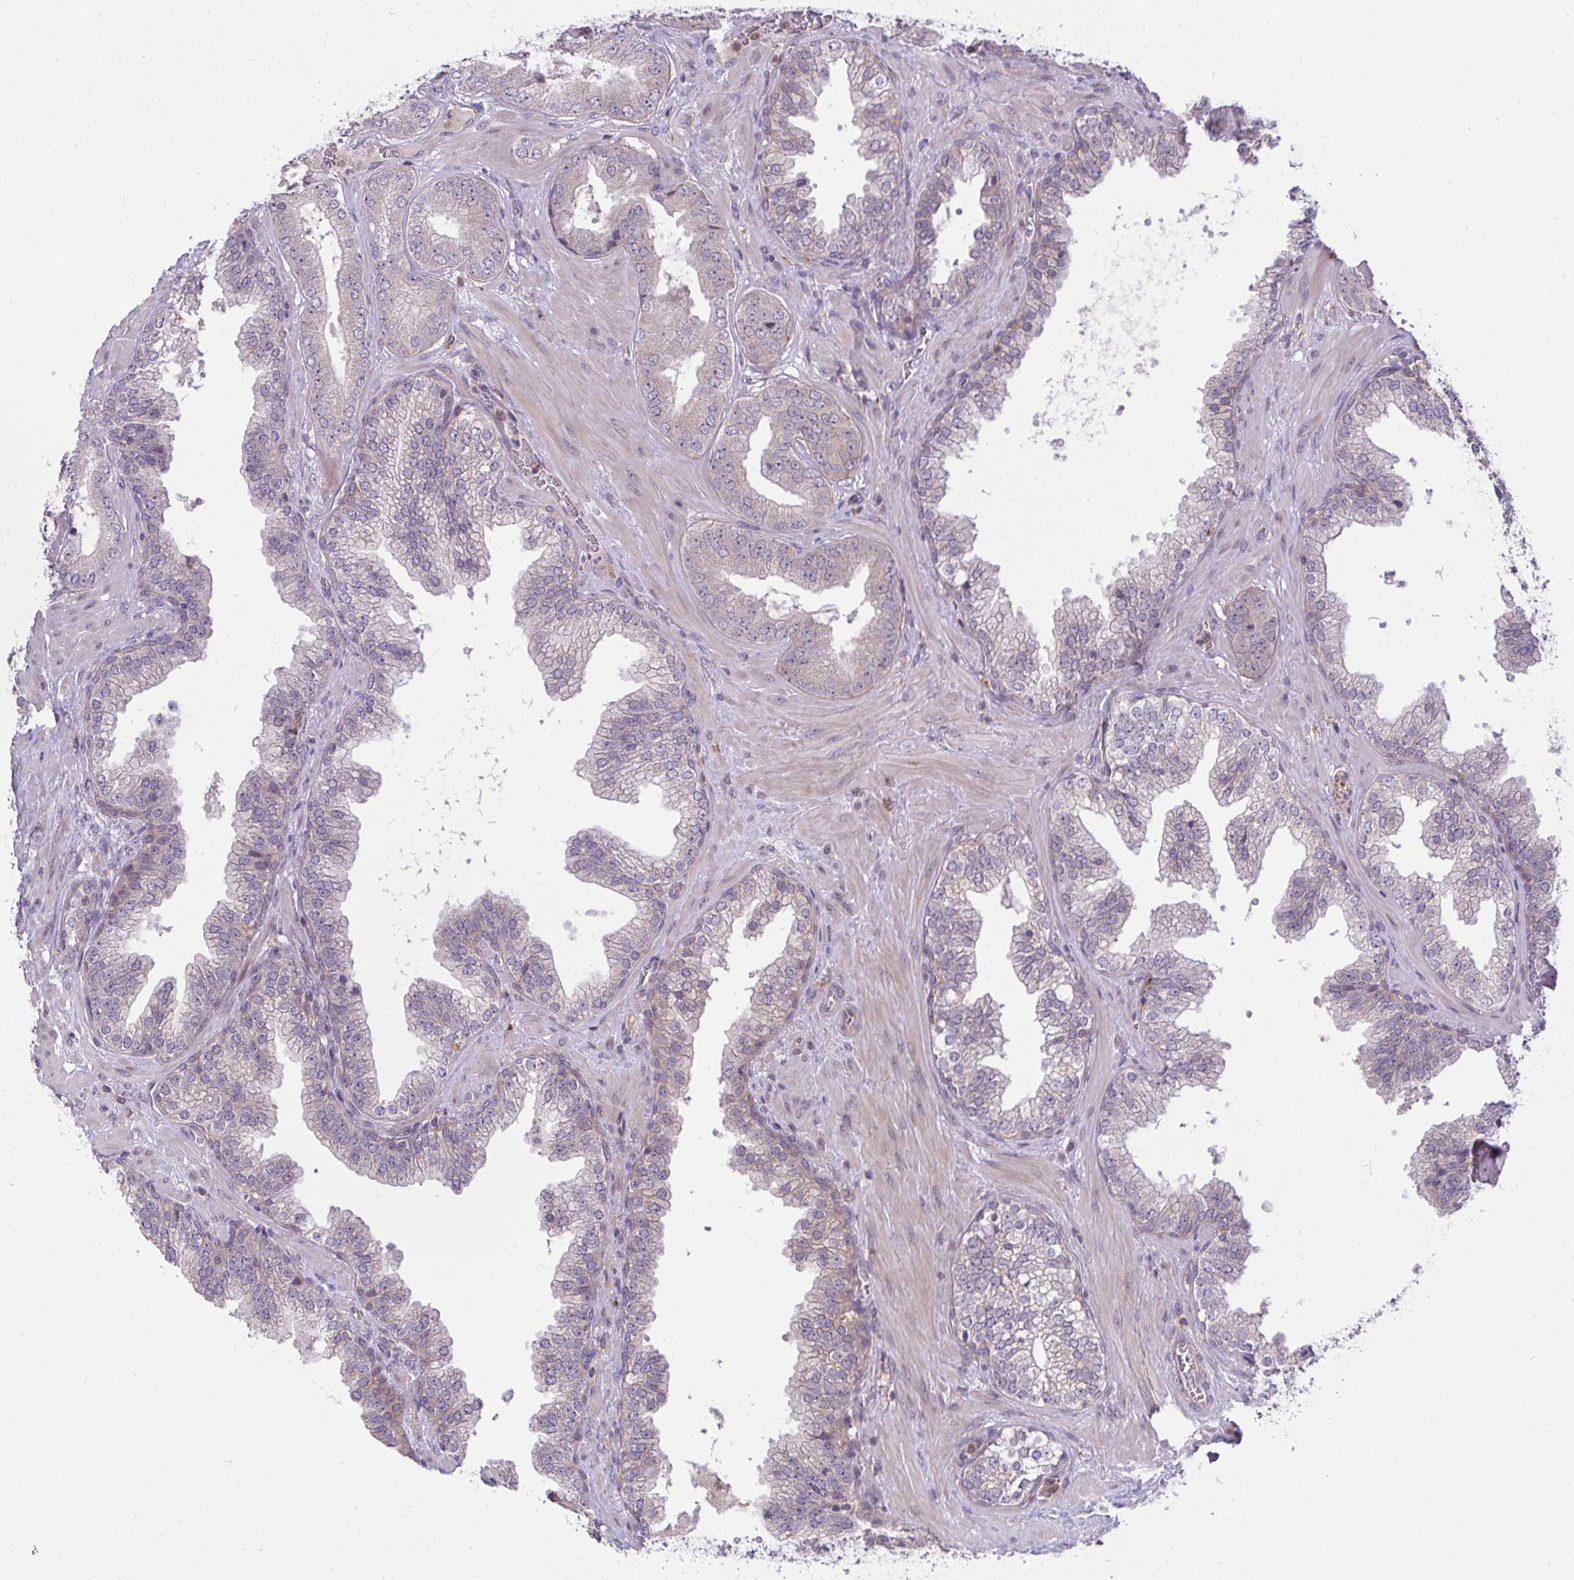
{"staining": {"intensity": "negative", "quantity": "none", "location": "none"}, "tissue": "prostate cancer", "cell_type": "Tumor cells", "image_type": "cancer", "snomed": [{"axis": "morphology", "description": "Adenocarcinoma, High grade"}, {"axis": "topography", "description": "Prostate"}], "caption": "This histopathology image is of prostate cancer (high-grade adenocarcinoma) stained with immunohistochemistry to label a protein in brown with the nuclei are counter-stained blue. There is no positivity in tumor cells.", "gene": "SLC9A6", "patient": {"sex": "male", "age": 65}}